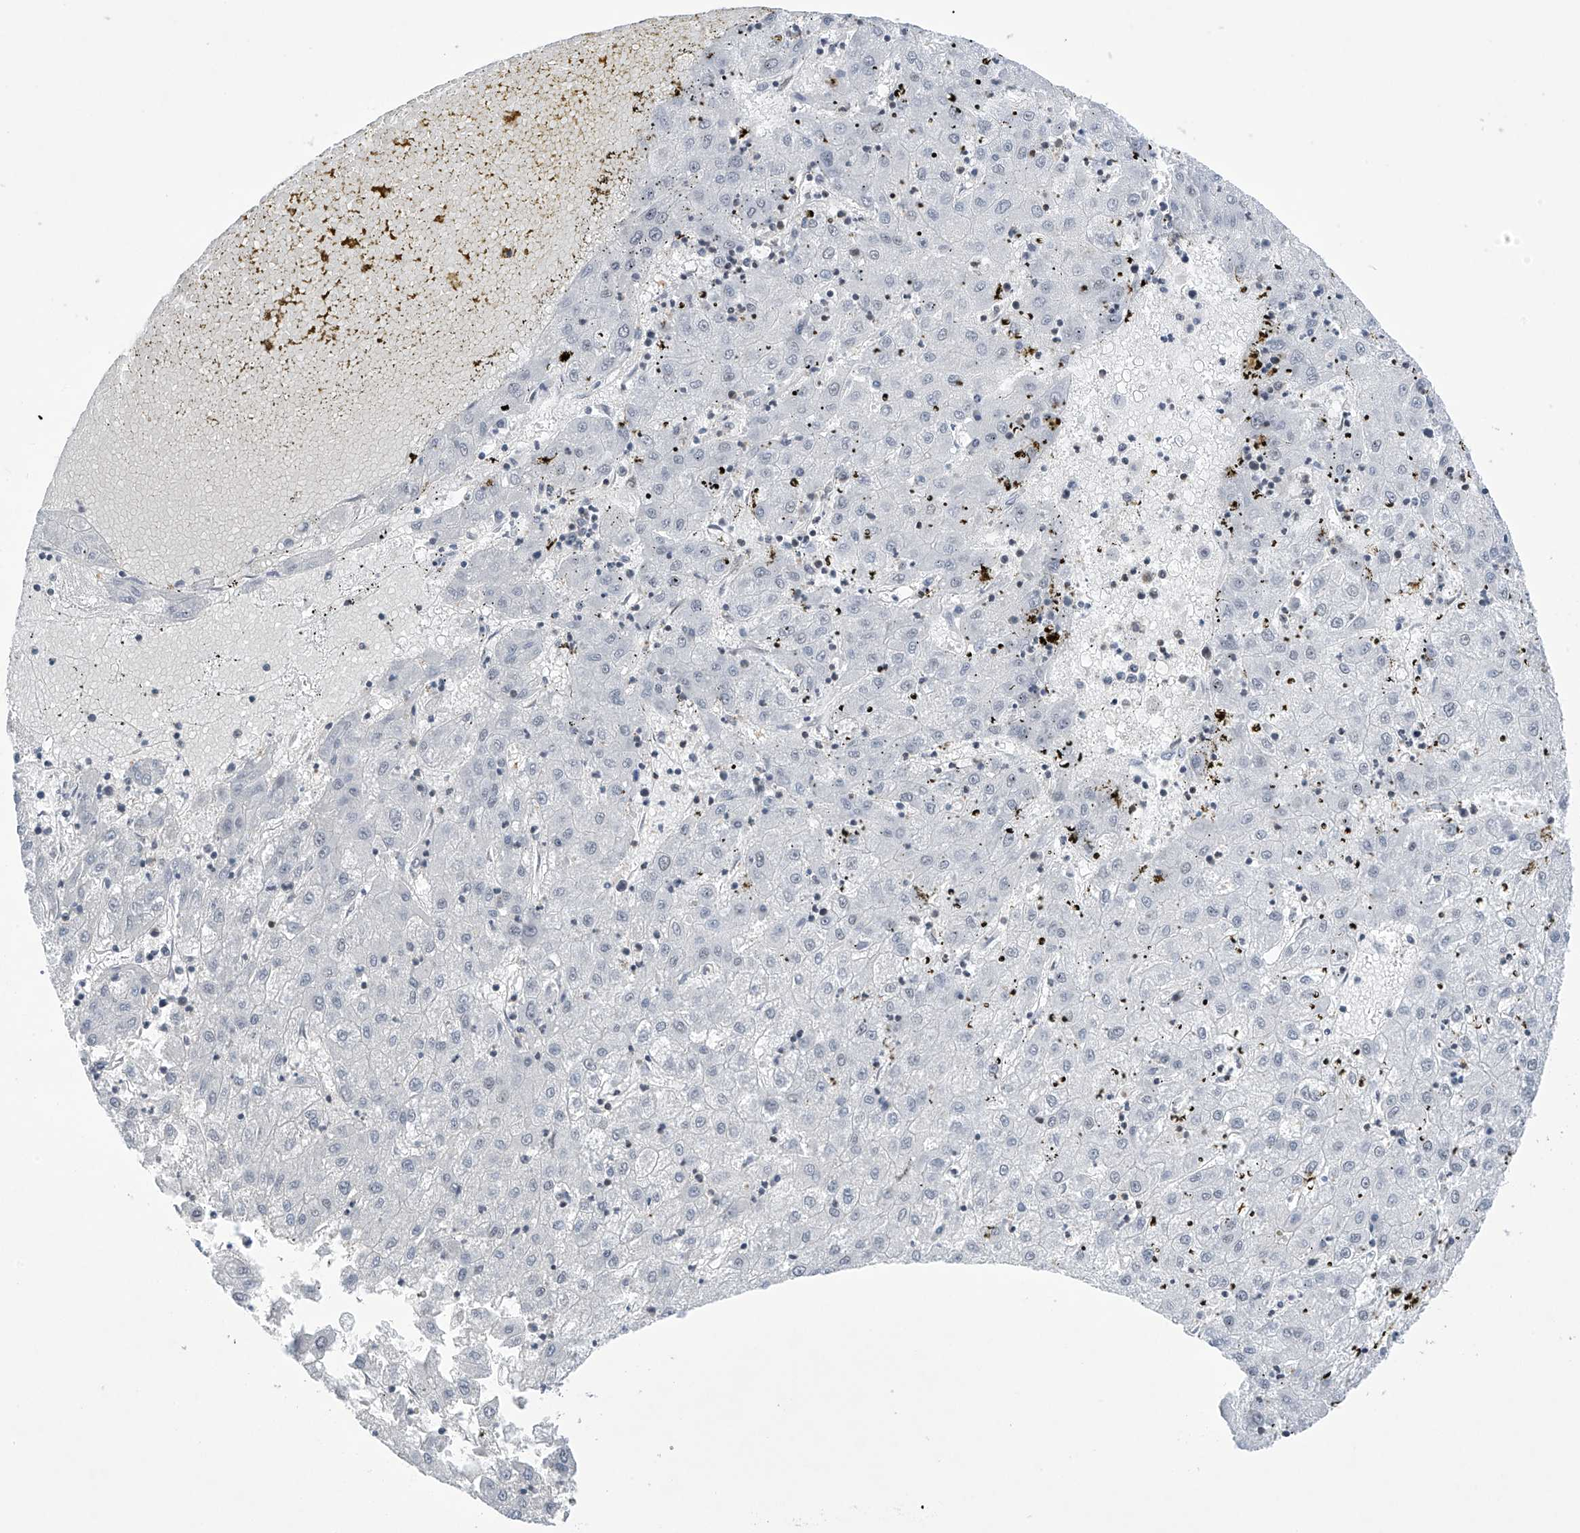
{"staining": {"intensity": "negative", "quantity": "none", "location": "none"}, "tissue": "liver cancer", "cell_type": "Tumor cells", "image_type": "cancer", "snomed": [{"axis": "morphology", "description": "Carcinoma, Hepatocellular, NOS"}, {"axis": "topography", "description": "Liver"}], "caption": "Immunohistochemistry (IHC) image of human liver hepatocellular carcinoma stained for a protein (brown), which displays no positivity in tumor cells.", "gene": "MSL3", "patient": {"sex": "male", "age": 72}}